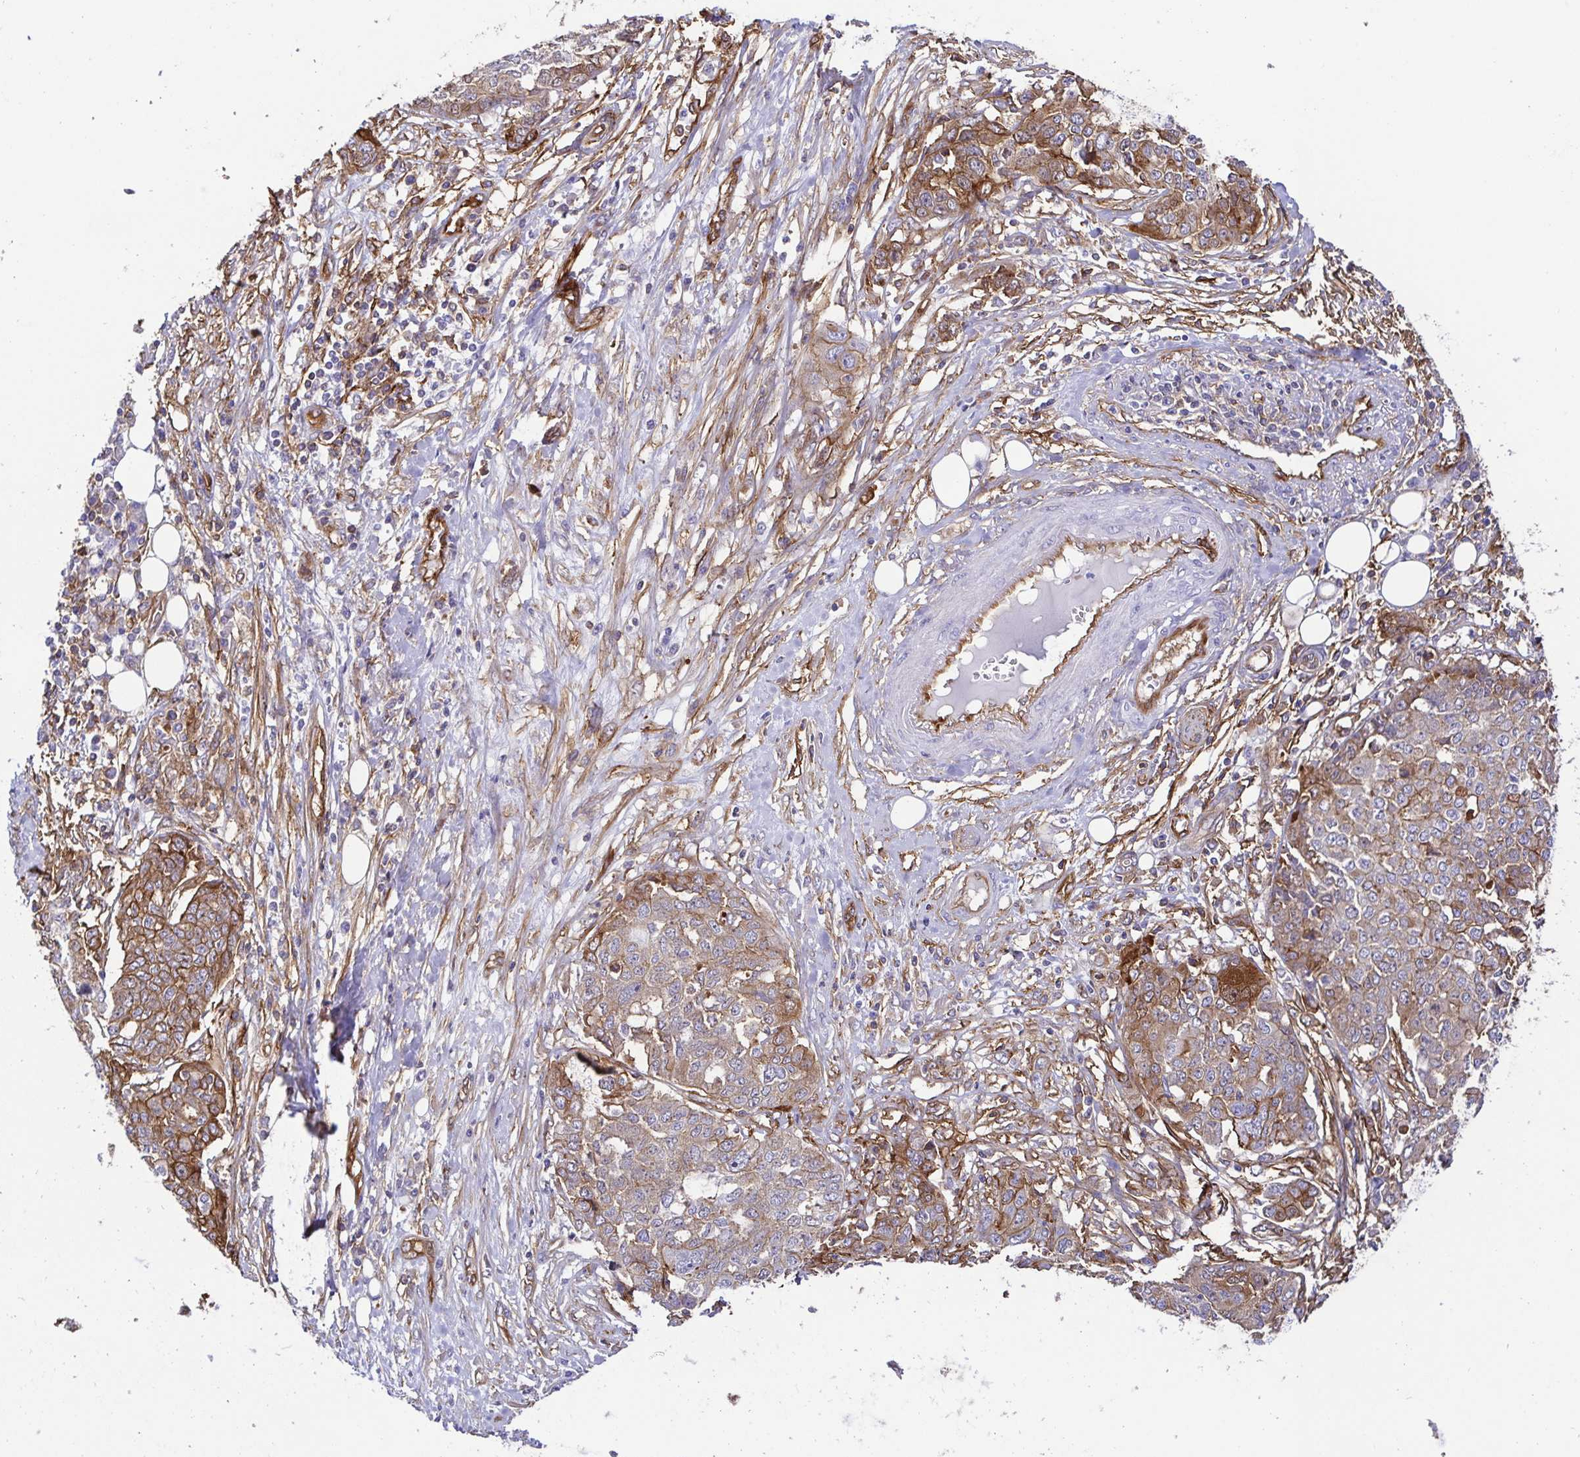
{"staining": {"intensity": "moderate", "quantity": "<25%", "location": "cytoplasmic/membranous"}, "tissue": "ovarian cancer", "cell_type": "Tumor cells", "image_type": "cancer", "snomed": [{"axis": "morphology", "description": "Cystadenocarcinoma, serous, NOS"}, {"axis": "topography", "description": "Soft tissue"}, {"axis": "topography", "description": "Ovary"}], "caption": "Brown immunohistochemical staining in ovarian cancer reveals moderate cytoplasmic/membranous positivity in about <25% of tumor cells.", "gene": "ANXA2", "patient": {"sex": "female", "age": 57}}